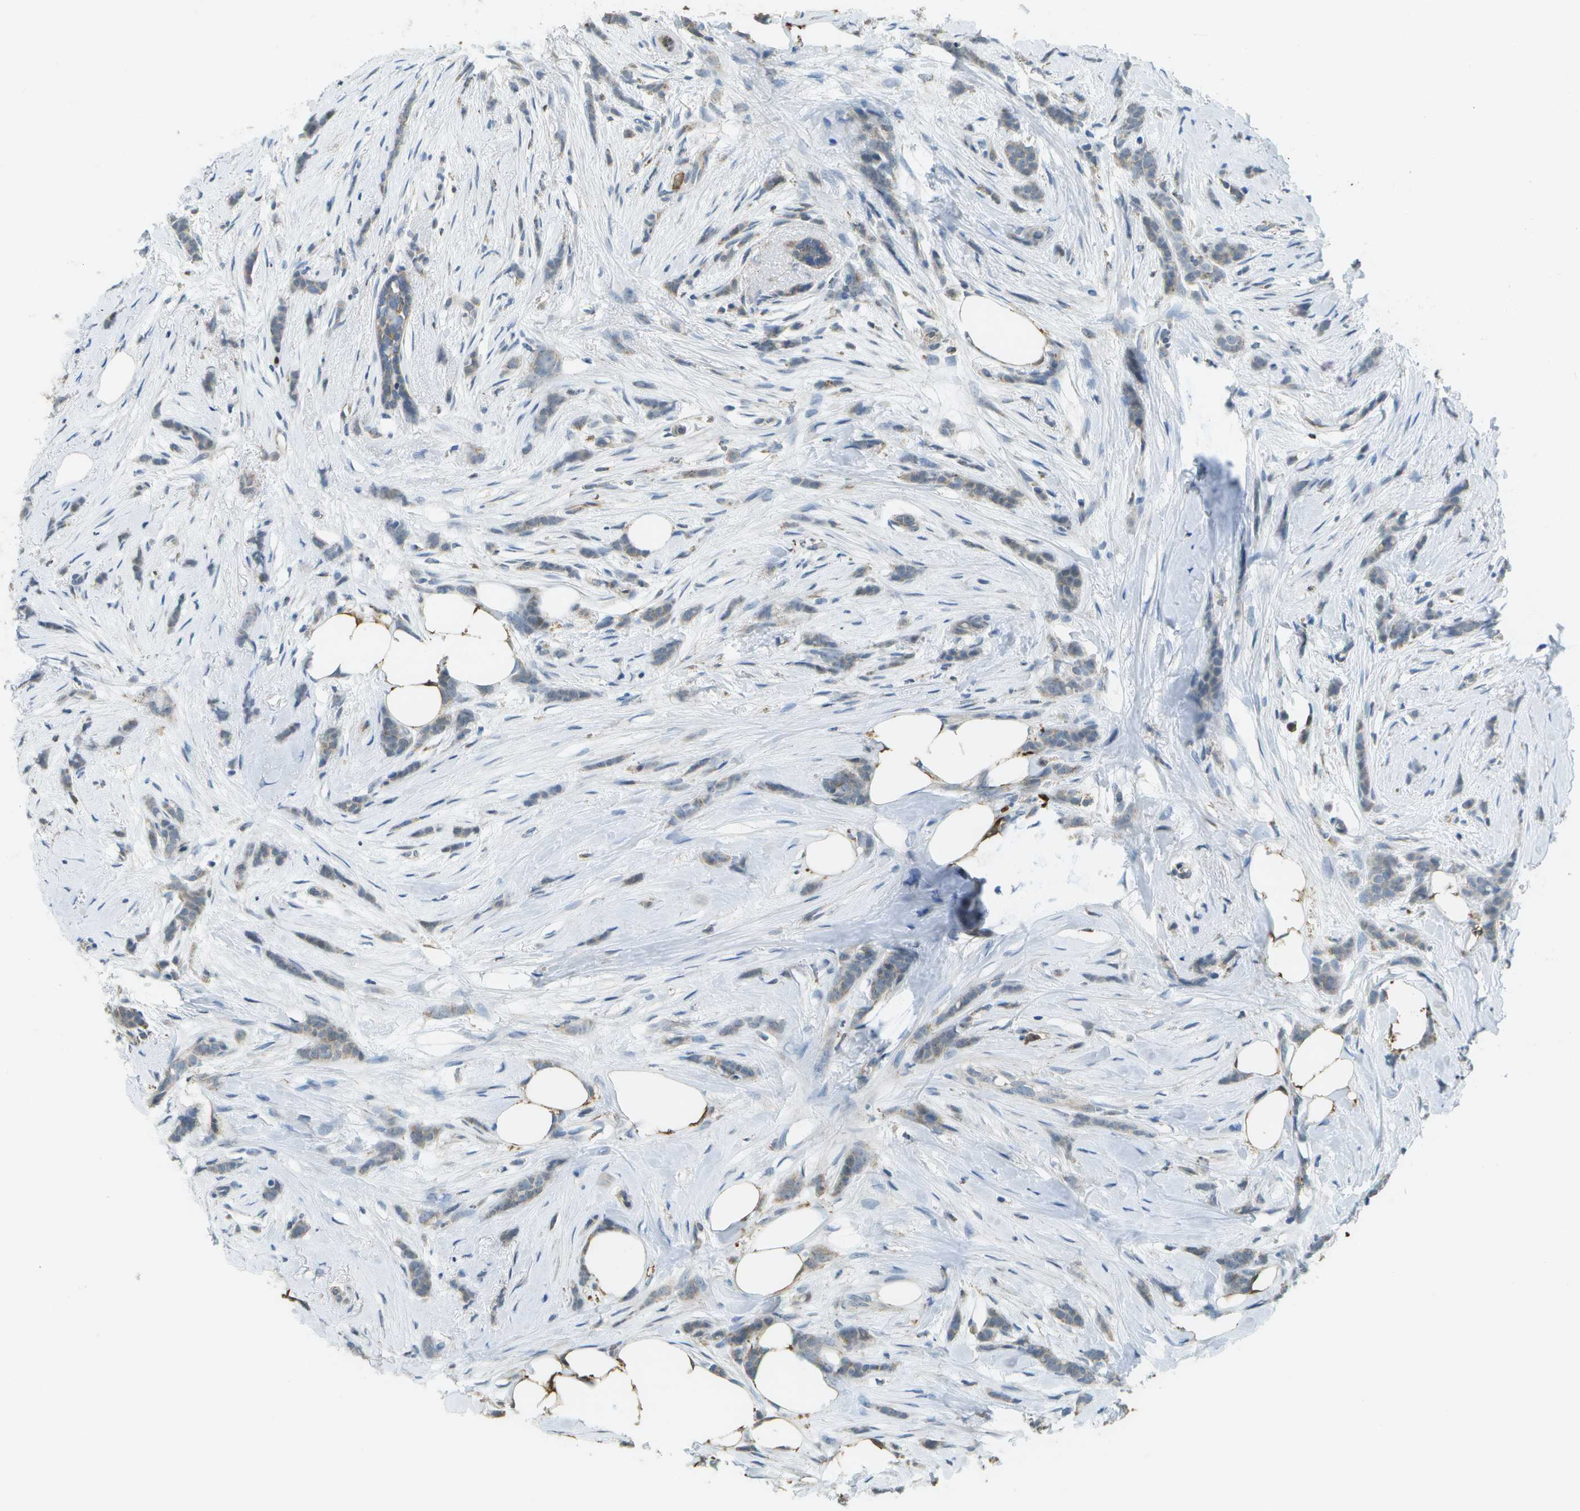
{"staining": {"intensity": "weak", "quantity": "<25%", "location": "cytoplasmic/membranous"}, "tissue": "breast cancer", "cell_type": "Tumor cells", "image_type": "cancer", "snomed": [{"axis": "morphology", "description": "Lobular carcinoma, in situ"}, {"axis": "morphology", "description": "Lobular carcinoma"}, {"axis": "topography", "description": "Breast"}], "caption": "Tumor cells show no significant protein expression in breast lobular carcinoma.", "gene": "CACHD1", "patient": {"sex": "female", "age": 41}}